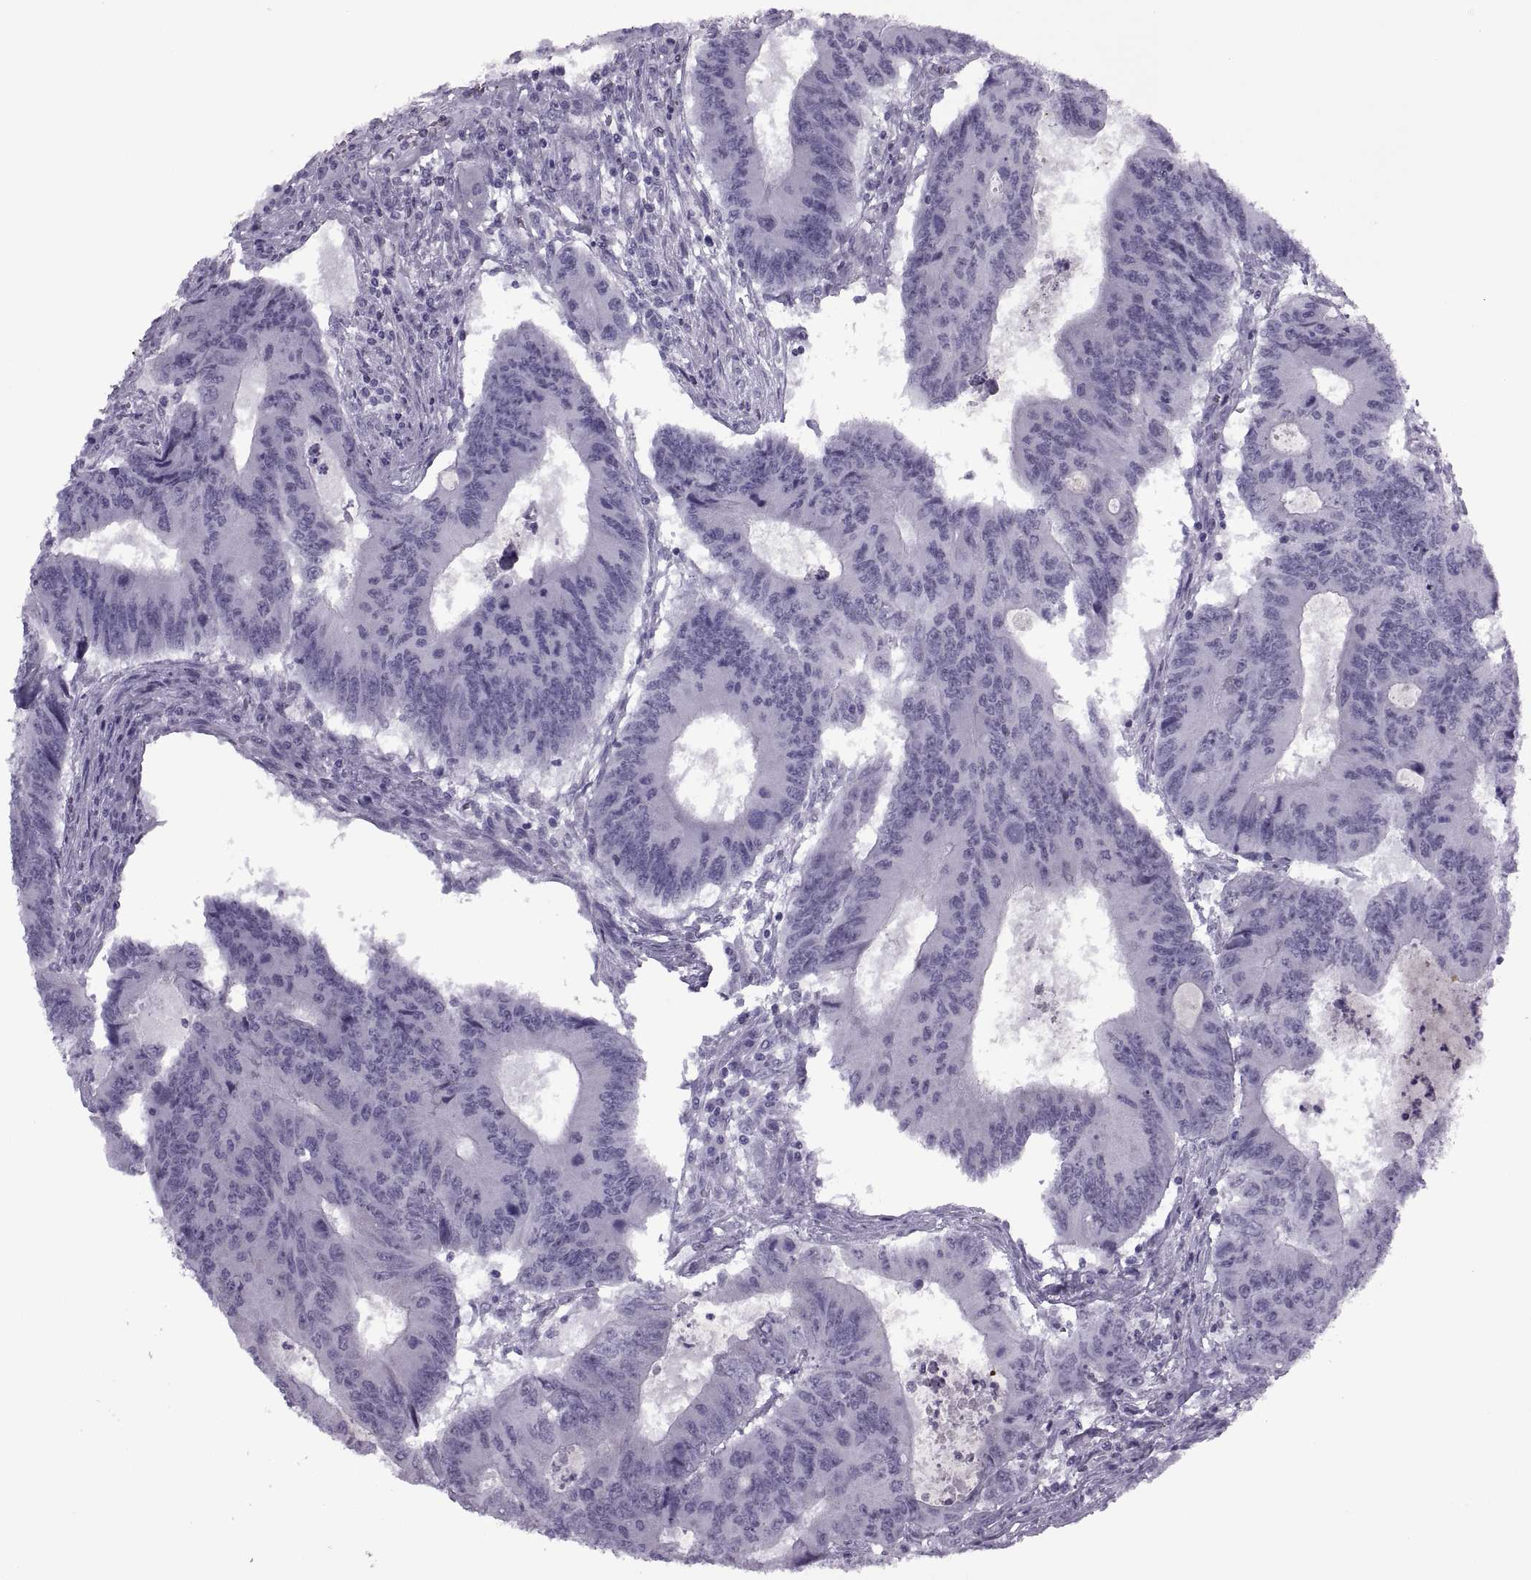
{"staining": {"intensity": "negative", "quantity": "none", "location": "none"}, "tissue": "colorectal cancer", "cell_type": "Tumor cells", "image_type": "cancer", "snomed": [{"axis": "morphology", "description": "Adenocarcinoma, NOS"}, {"axis": "topography", "description": "Colon"}], "caption": "Colorectal cancer was stained to show a protein in brown. There is no significant expression in tumor cells.", "gene": "FAM24A", "patient": {"sex": "male", "age": 53}}